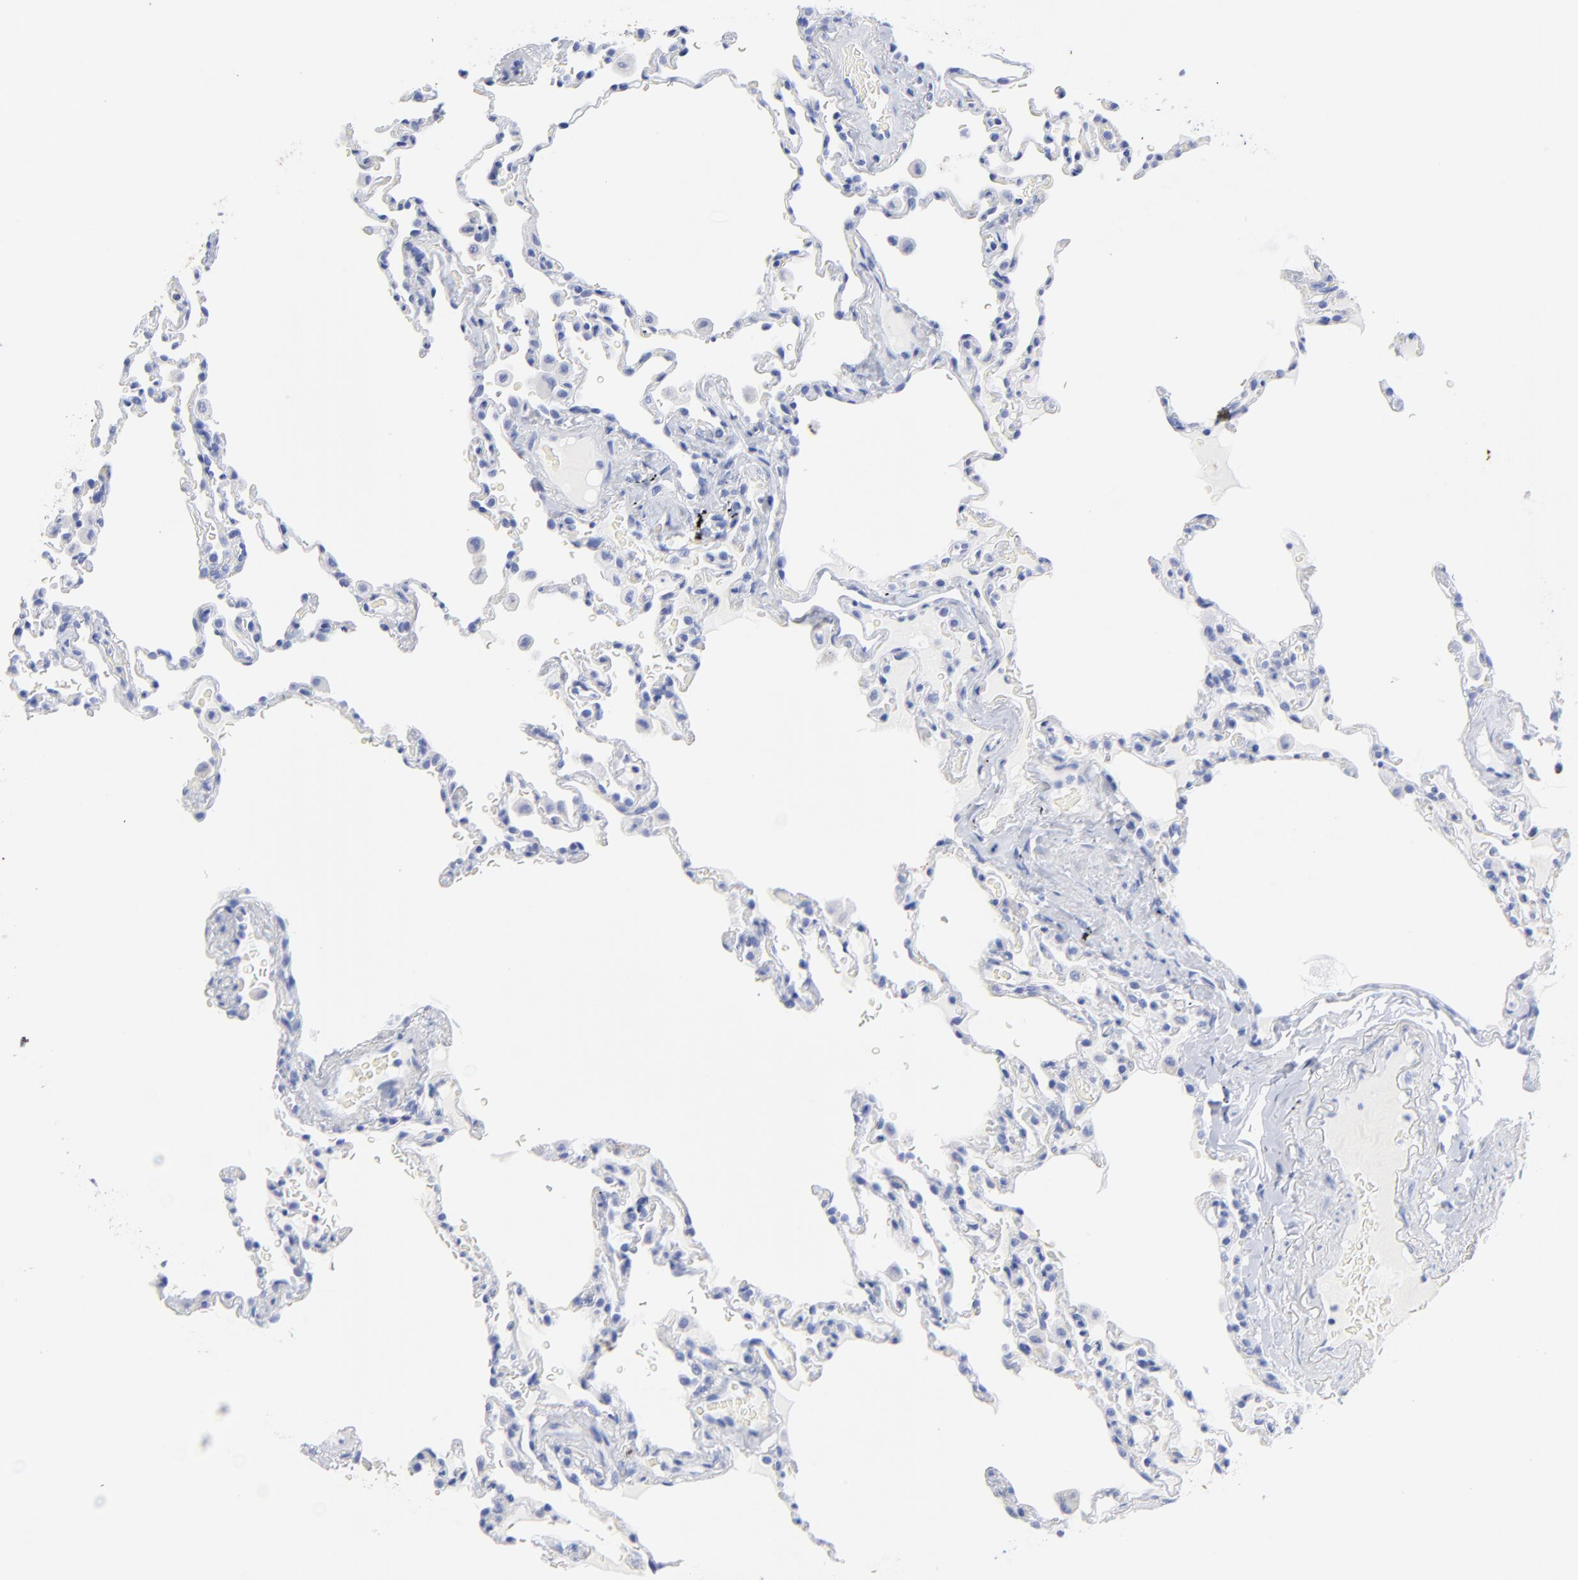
{"staining": {"intensity": "negative", "quantity": "none", "location": "none"}, "tissue": "lung", "cell_type": "Alveolar cells", "image_type": "normal", "snomed": [{"axis": "morphology", "description": "Normal tissue, NOS"}, {"axis": "topography", "description": "Lung"}], "caption": "Human lung stained for a protein using immunohistochemistry shows no staining in alveolar cells.", "gene": "ACY1", "patient": {"sex": "male", "age": 59}}